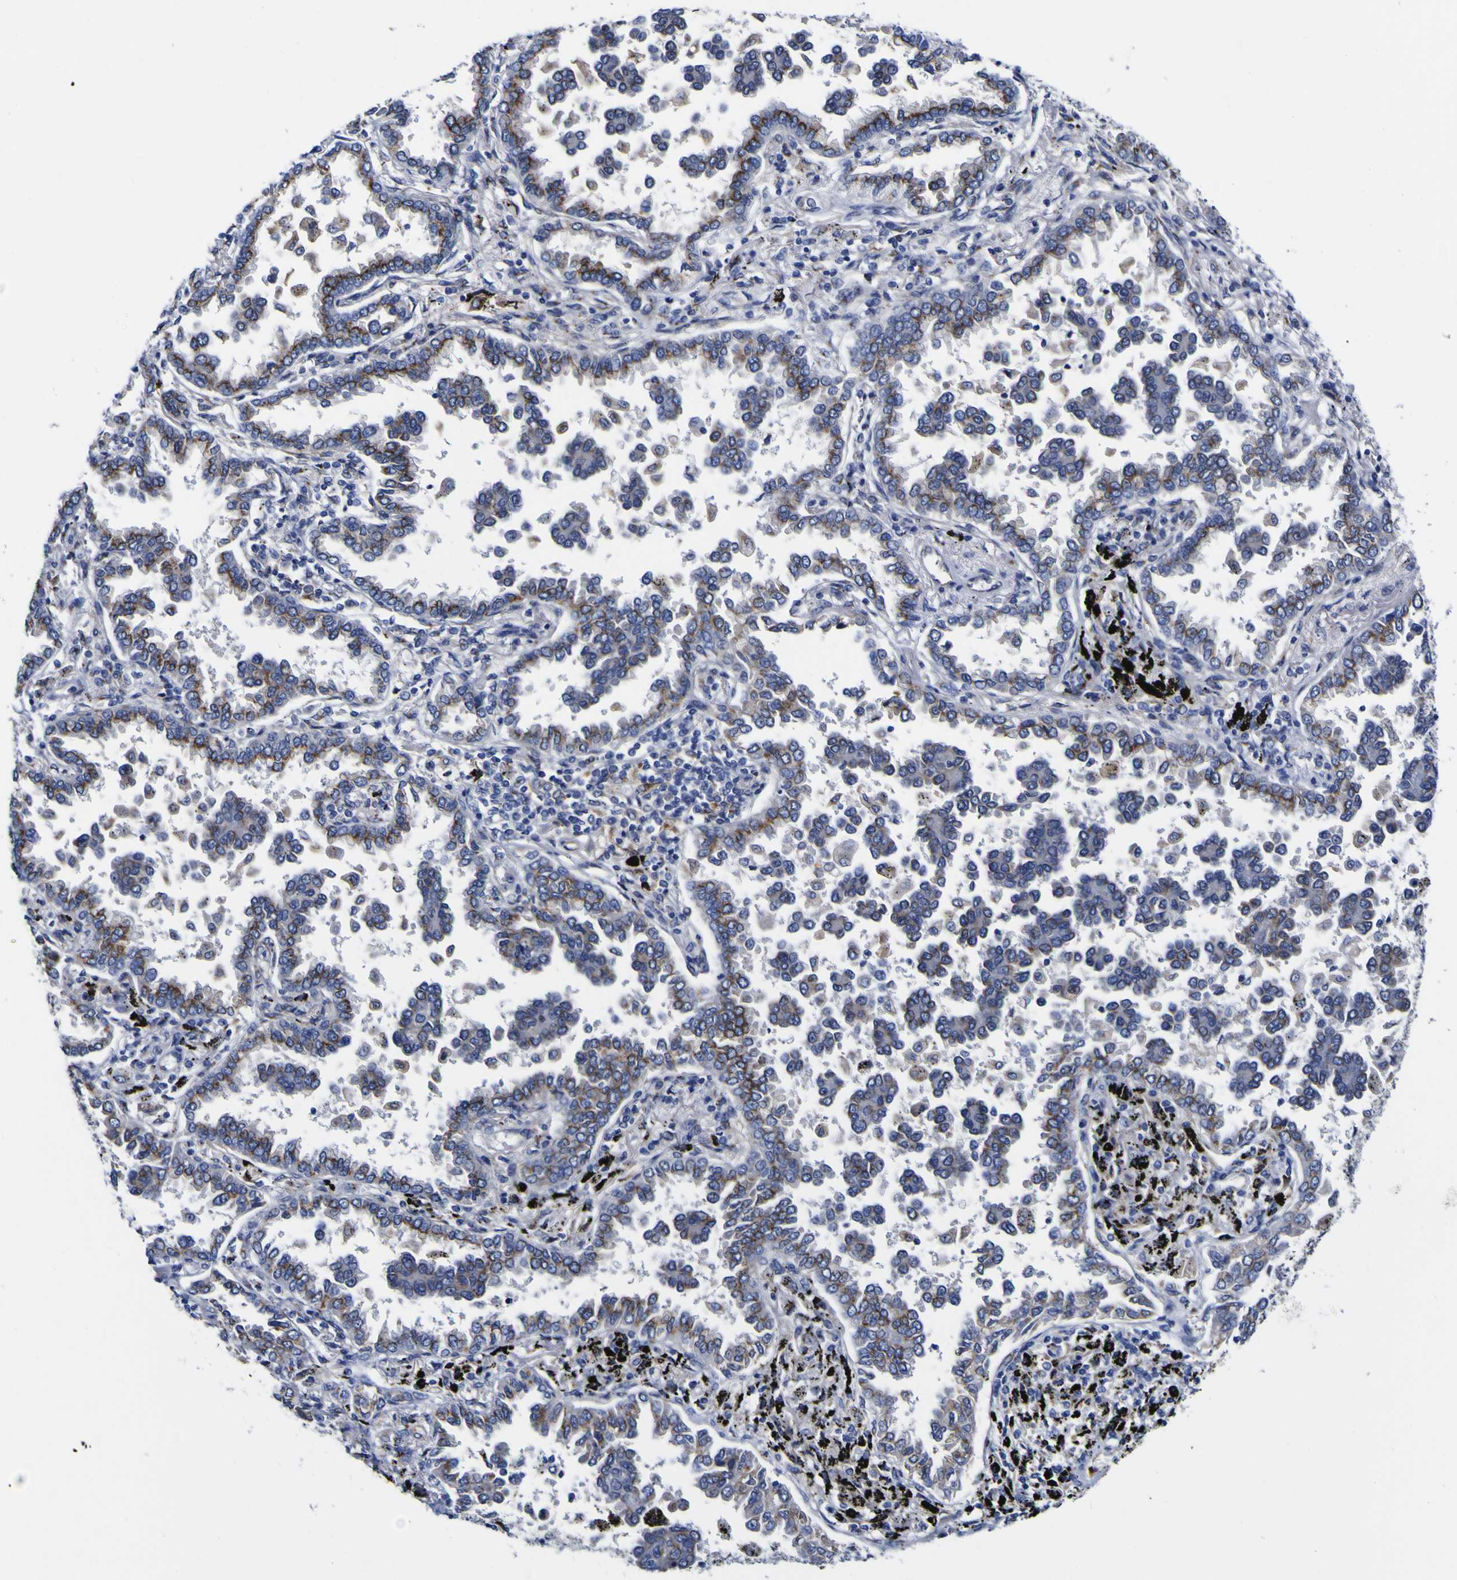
{"staining": {"intensity": "moderate", "quantity": ">75%", "location": "cytoplasmic/membranous"}, "tissue": "lung cancer", "cell_type": "Tumor cells", "image_type": "cancer", "snomed": [{"axis": "morphology", "description": "Normal tissue, NOS"}, {"axis": "morphology", "description": "Adenocarcinoma, NOS"}, {"axis": "topography", "description": "Lung"}], "caption": "Human lung cancer (adenocarcinoma) stained for a protein (brown) reveals moderate cytoplasmic/membranous positive positivity in approximately >75% of tumor cells.", "gene": "GOLM1", "patient": {"sex": "male", "age": 59}}